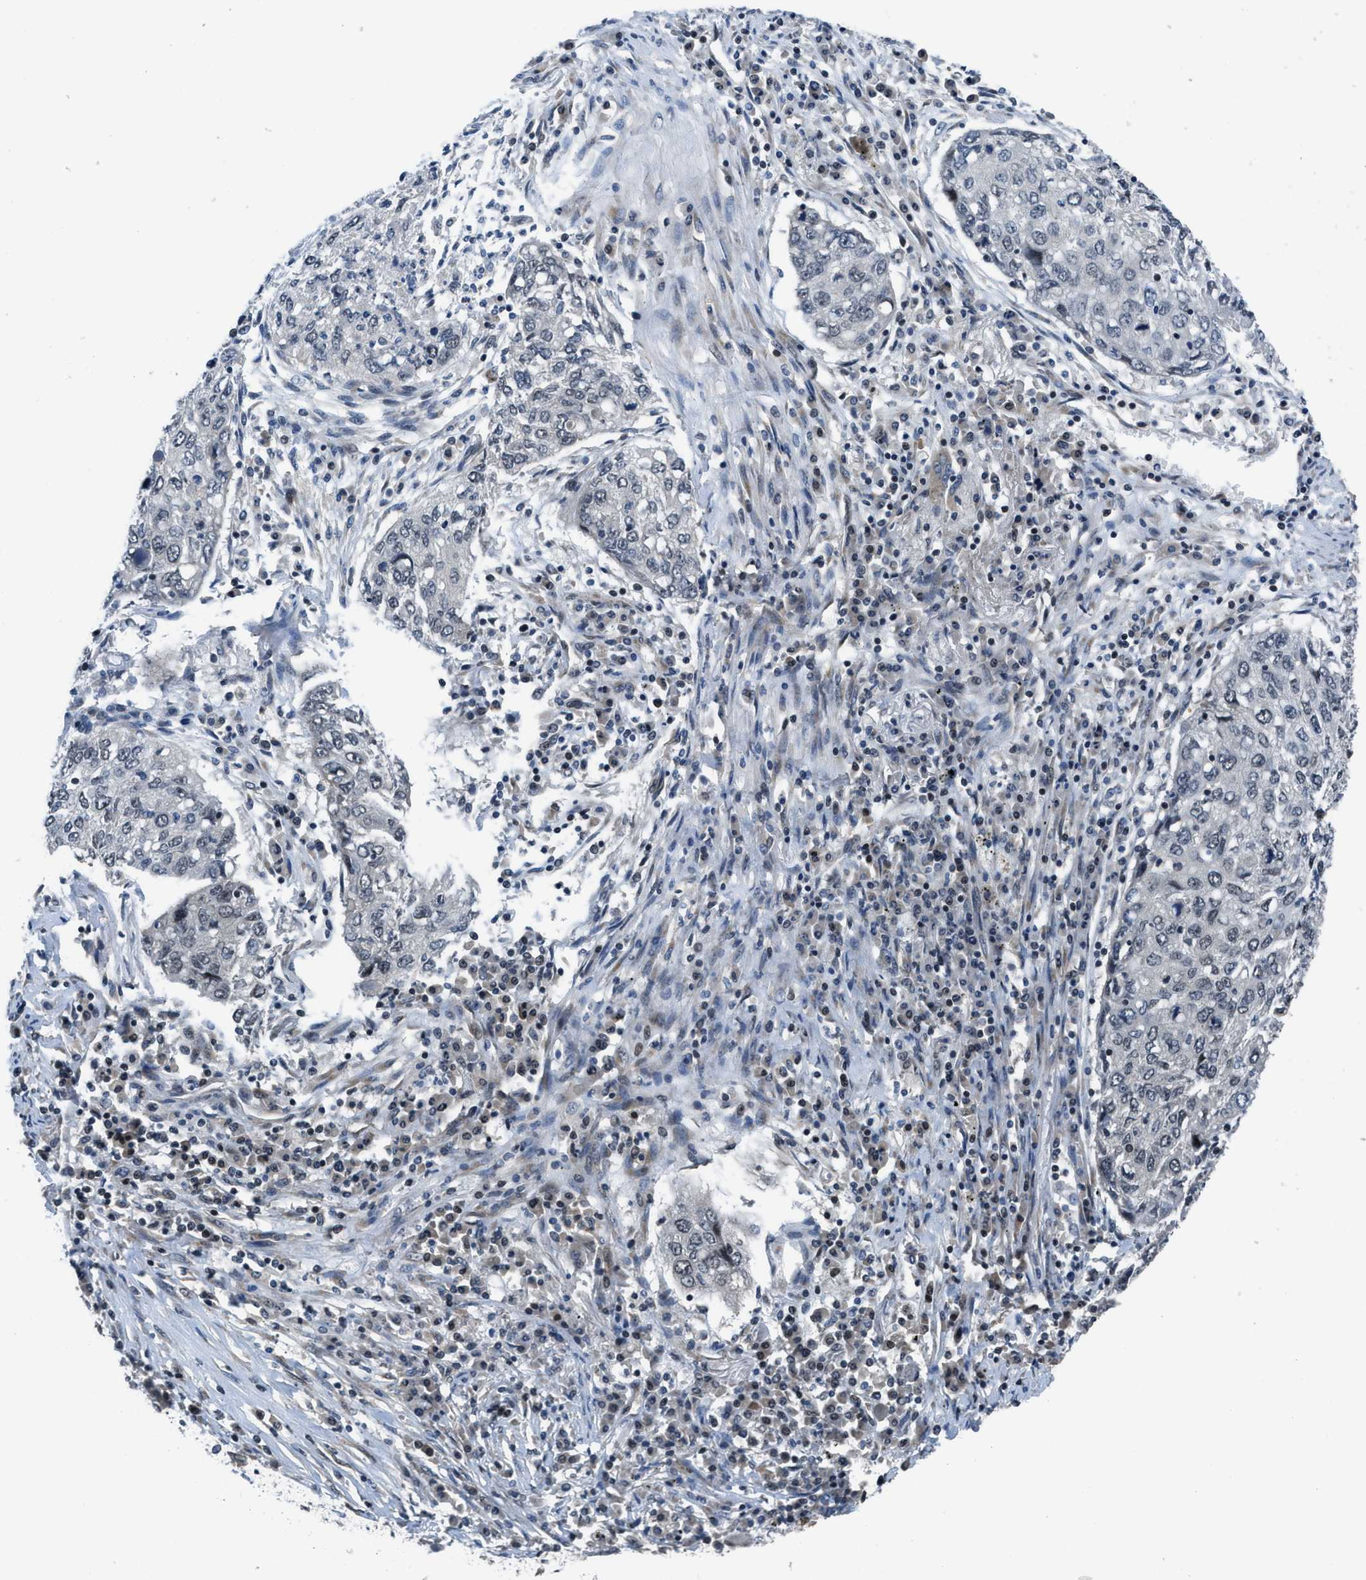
{"staining": {"intensity": "weak", "quantity": "<25%", "location": "nuclear"}, "tissue": "lung cancer", "cell_type": "Tumor cells", "image_type": "cancer", "snomed": [{"axis": "morphology", "description": "Squamous cell carcinoma, NOS"}, {"axis": "topography", "description": "Lung"}], "caption": "Tumor cells show no significant protein positivity in squamous cell carcinoma (lung).", "gene": "SETD5", "patient": {"sex": "female", "age": 63}}